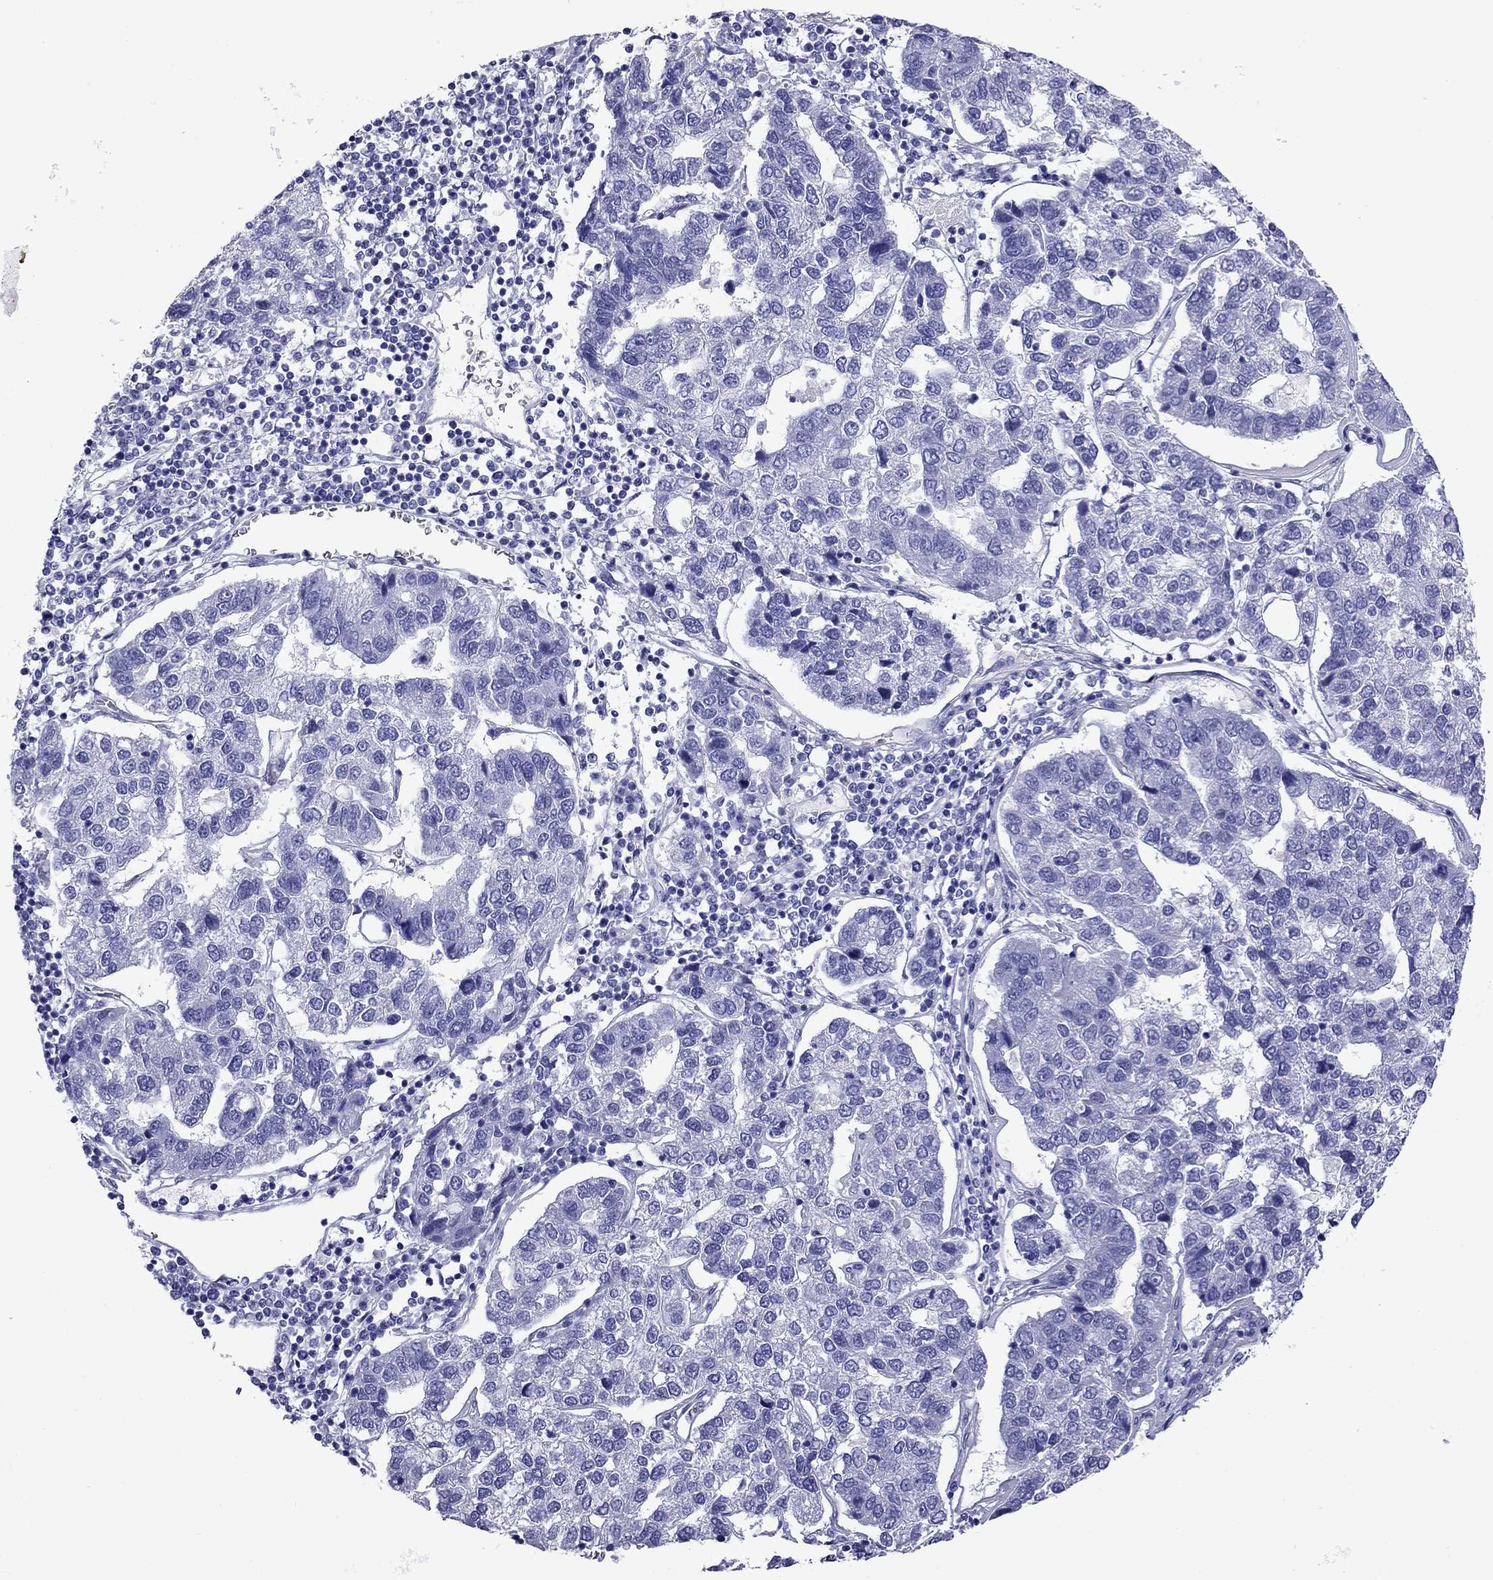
{"staining": {"intensity": "negative", "quantity": "none", "location": "none"}, "tissue": "pancreatic cancer", "cell_type": "Tumor cells", "image_type": "cancer", "snomed": [{"axis": "morphology", "description": "Adenocarcinoma, NOS"}, {"axis": "topography", "description": "Pancreas"}], "caption": "DAB immunohistochemical staining of pancreatic adenocarcinoma displays no significant staining in tumor cells.", "gene": "KIAA2012", "patient": {"sex": "female", "age": 61}}